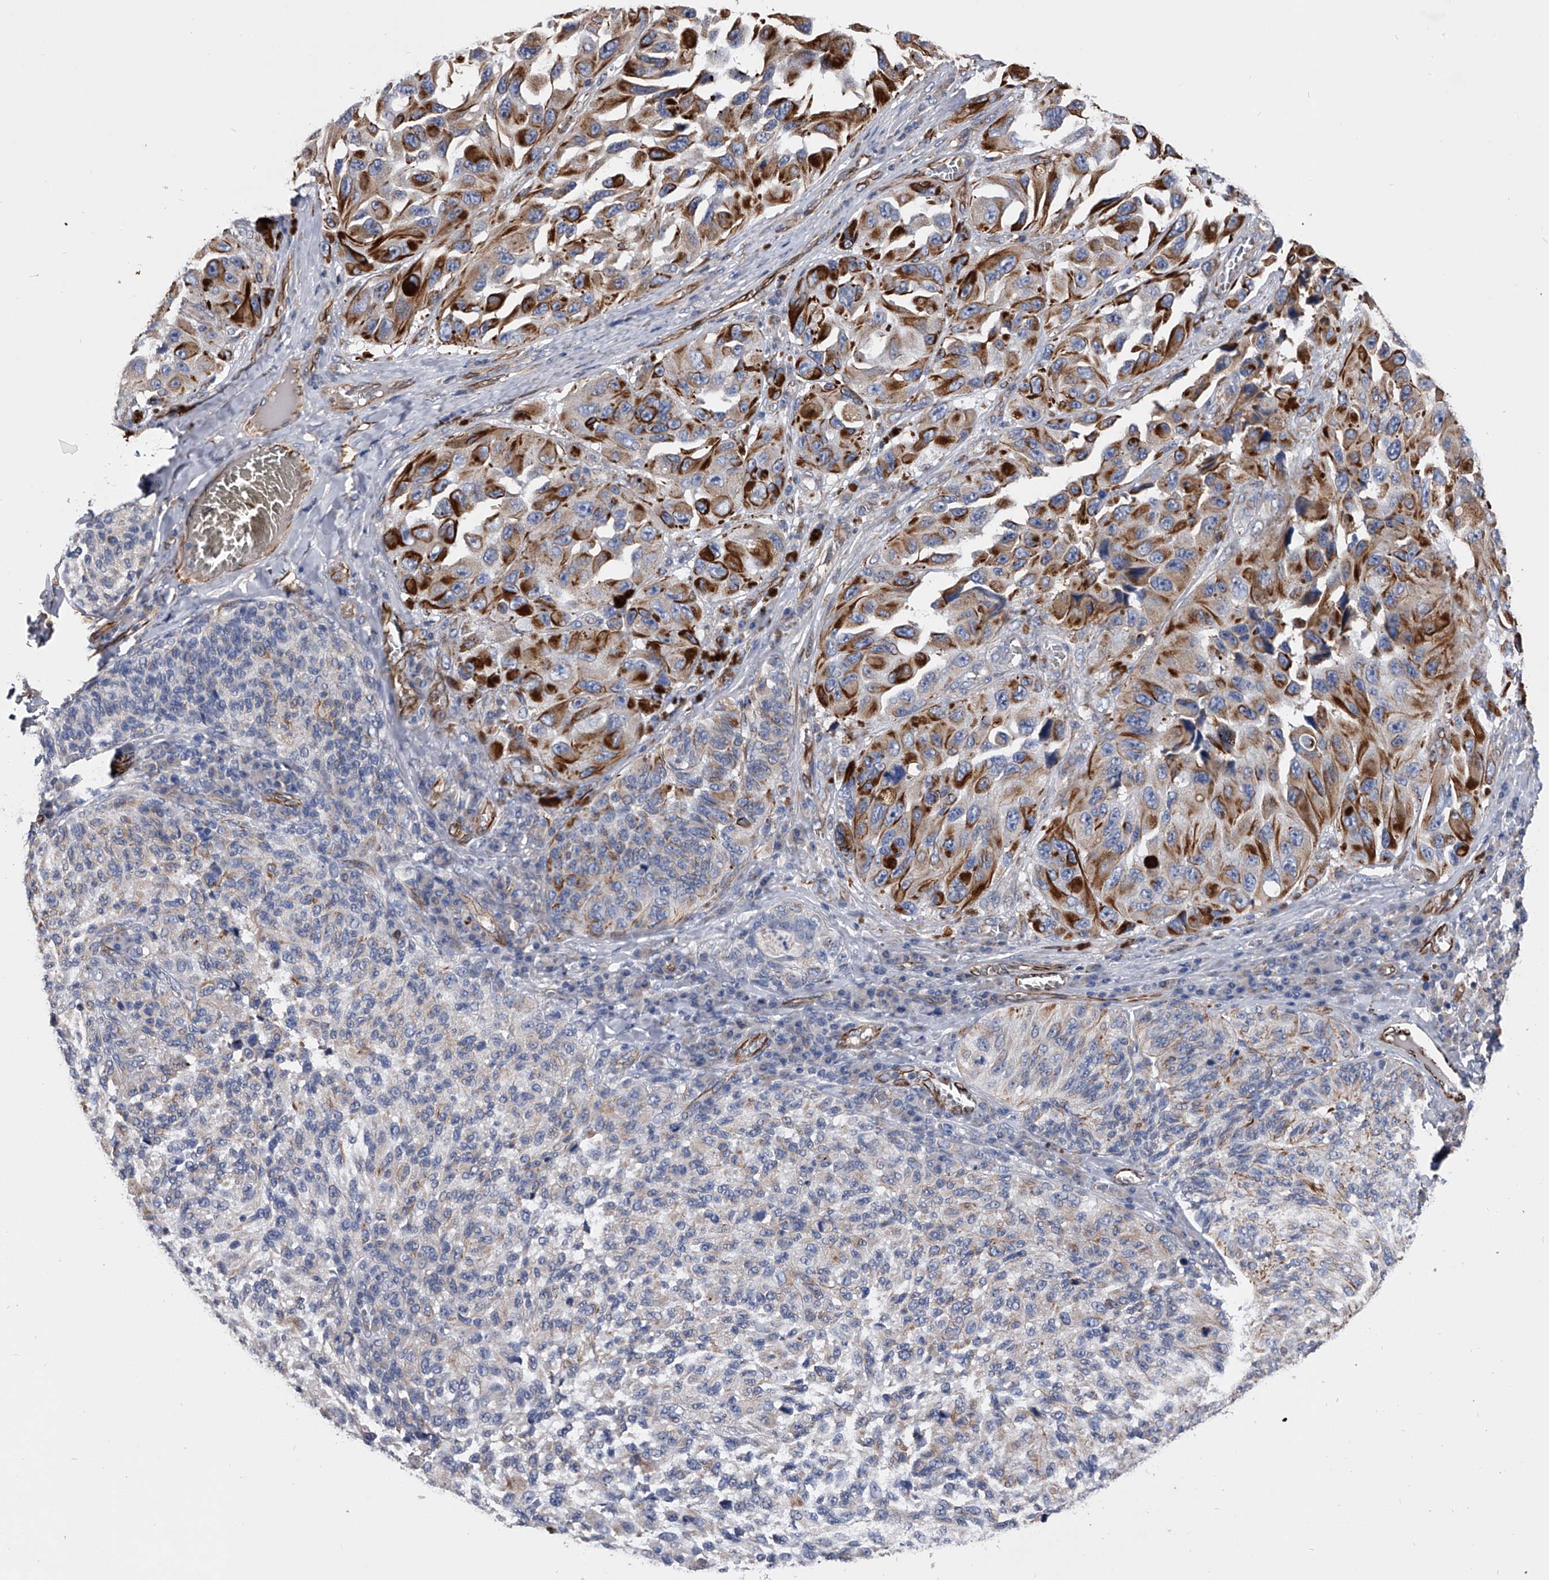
{"staining": {"intensity": "negative", "quantity": "none", "location": "none"}, "tissue": "melanoma", "cell_type": "Tumor cells", "image_type": "cancer", "snomed": [{"axis": "morphology", "description": "Malignant melanoma, NOS"}, {"axis": "topography", "description": "Skin"}], "caption": "IHC image of malignant melanoma stained for a protein (brown), which reveals no expression in tumor cells.", "gene": "EFCAB7", "patient": {"sex": "female", "age": 73}}